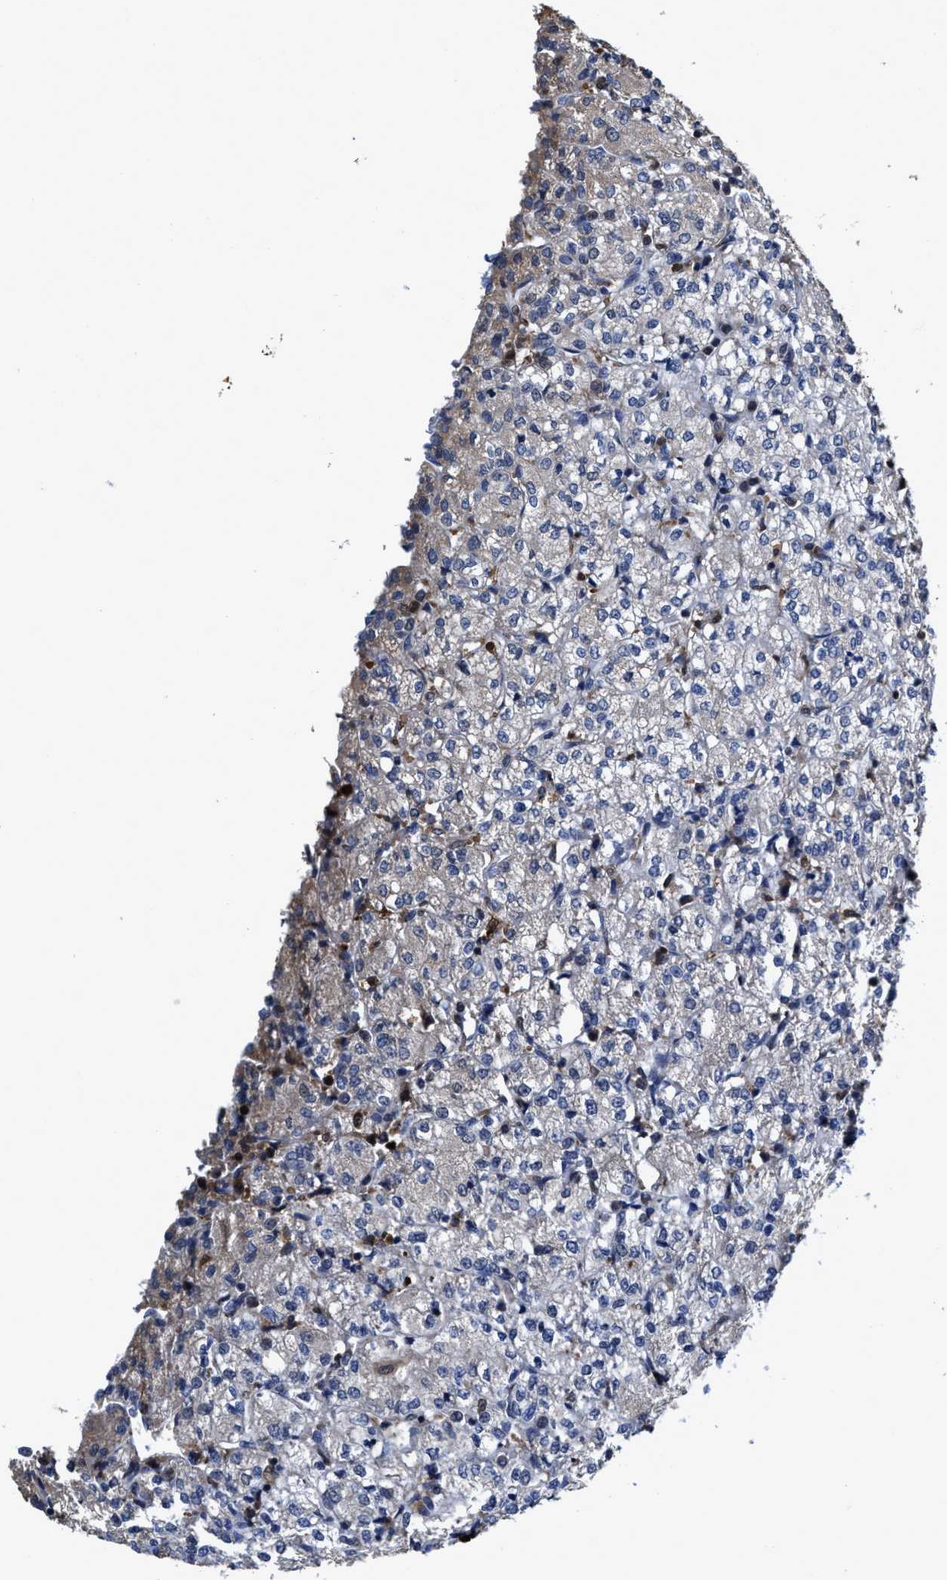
{"staining": {"intensity": "negative", "quantity": "none", "location": "none"}, "tissue": "renal cancer", "cell_type": "Tumor cells", "image_type": "cancer", "snomed": [{"axis": "morphology", "description": "Adenocarcinoma, NOS"}, {"axis": "topography", "description": "Kidney"}], "caption": "Renal adenocarcinoma stained for a protein using IHC displays no staining tumor cells.", "gene": "RGS10", "patient": {"sex": "male", "age": 77}}